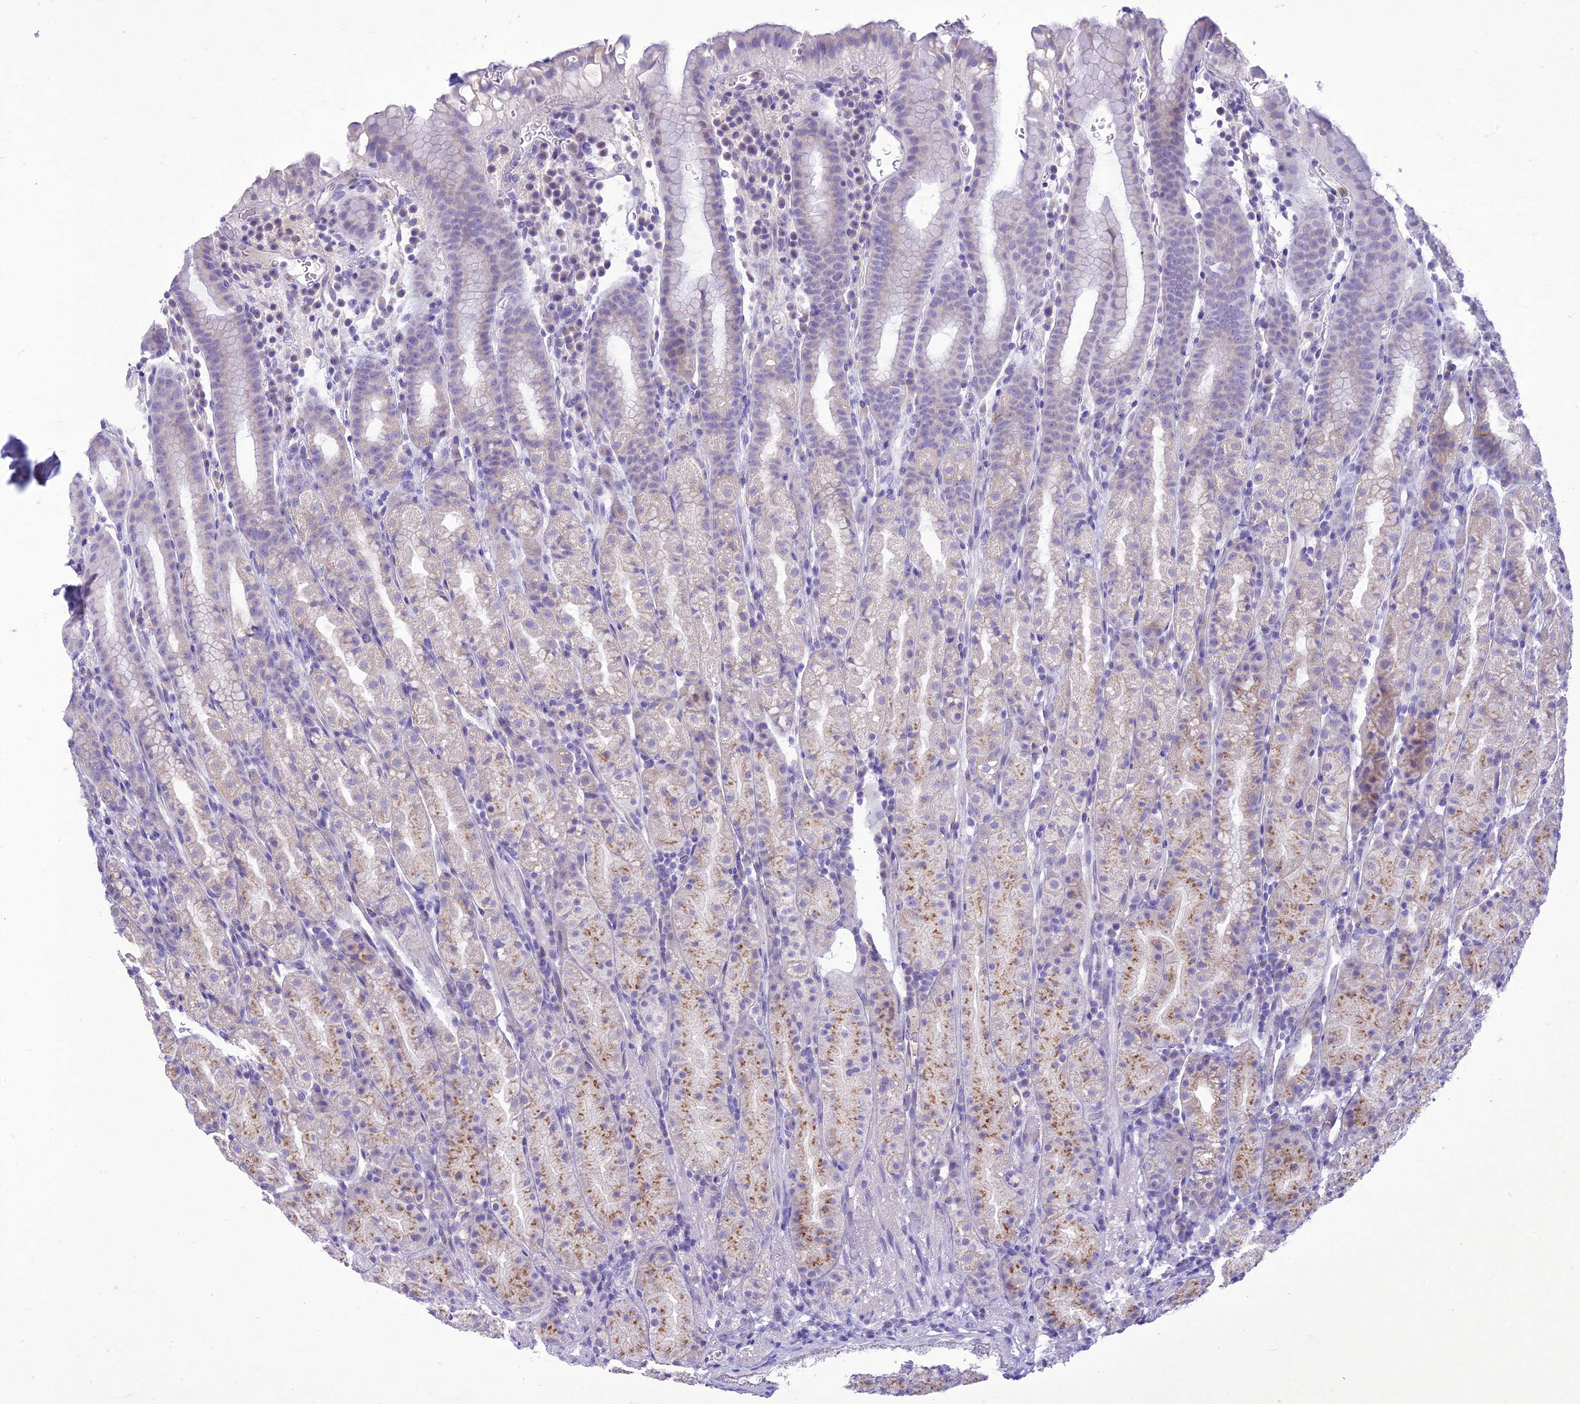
{"staining": {"intensity": "moderate", "quantity": "25%-75%", "location": "cytoplasmic/membranous"}, "tissue": "stomach", "cell_type": "Glandular cells", "image_type": "normal", "snomed": [{"axis": "morphology", "description": "Normal tissue, NOS"}, {"axis": "topography", "description": "Stomach, upper"}, {"axis": "topography", "description": "Stomach, lower"}, {"axis": "topography", "description": "Small intestine"}], "caption": "A medium amount of moderate cytoplasmic/membranous staining is identified in about 25%-75% of glandular cells in benign stomach.", "gene": "SLC13A5", "patient": {"sex": "male", "age": 68}}